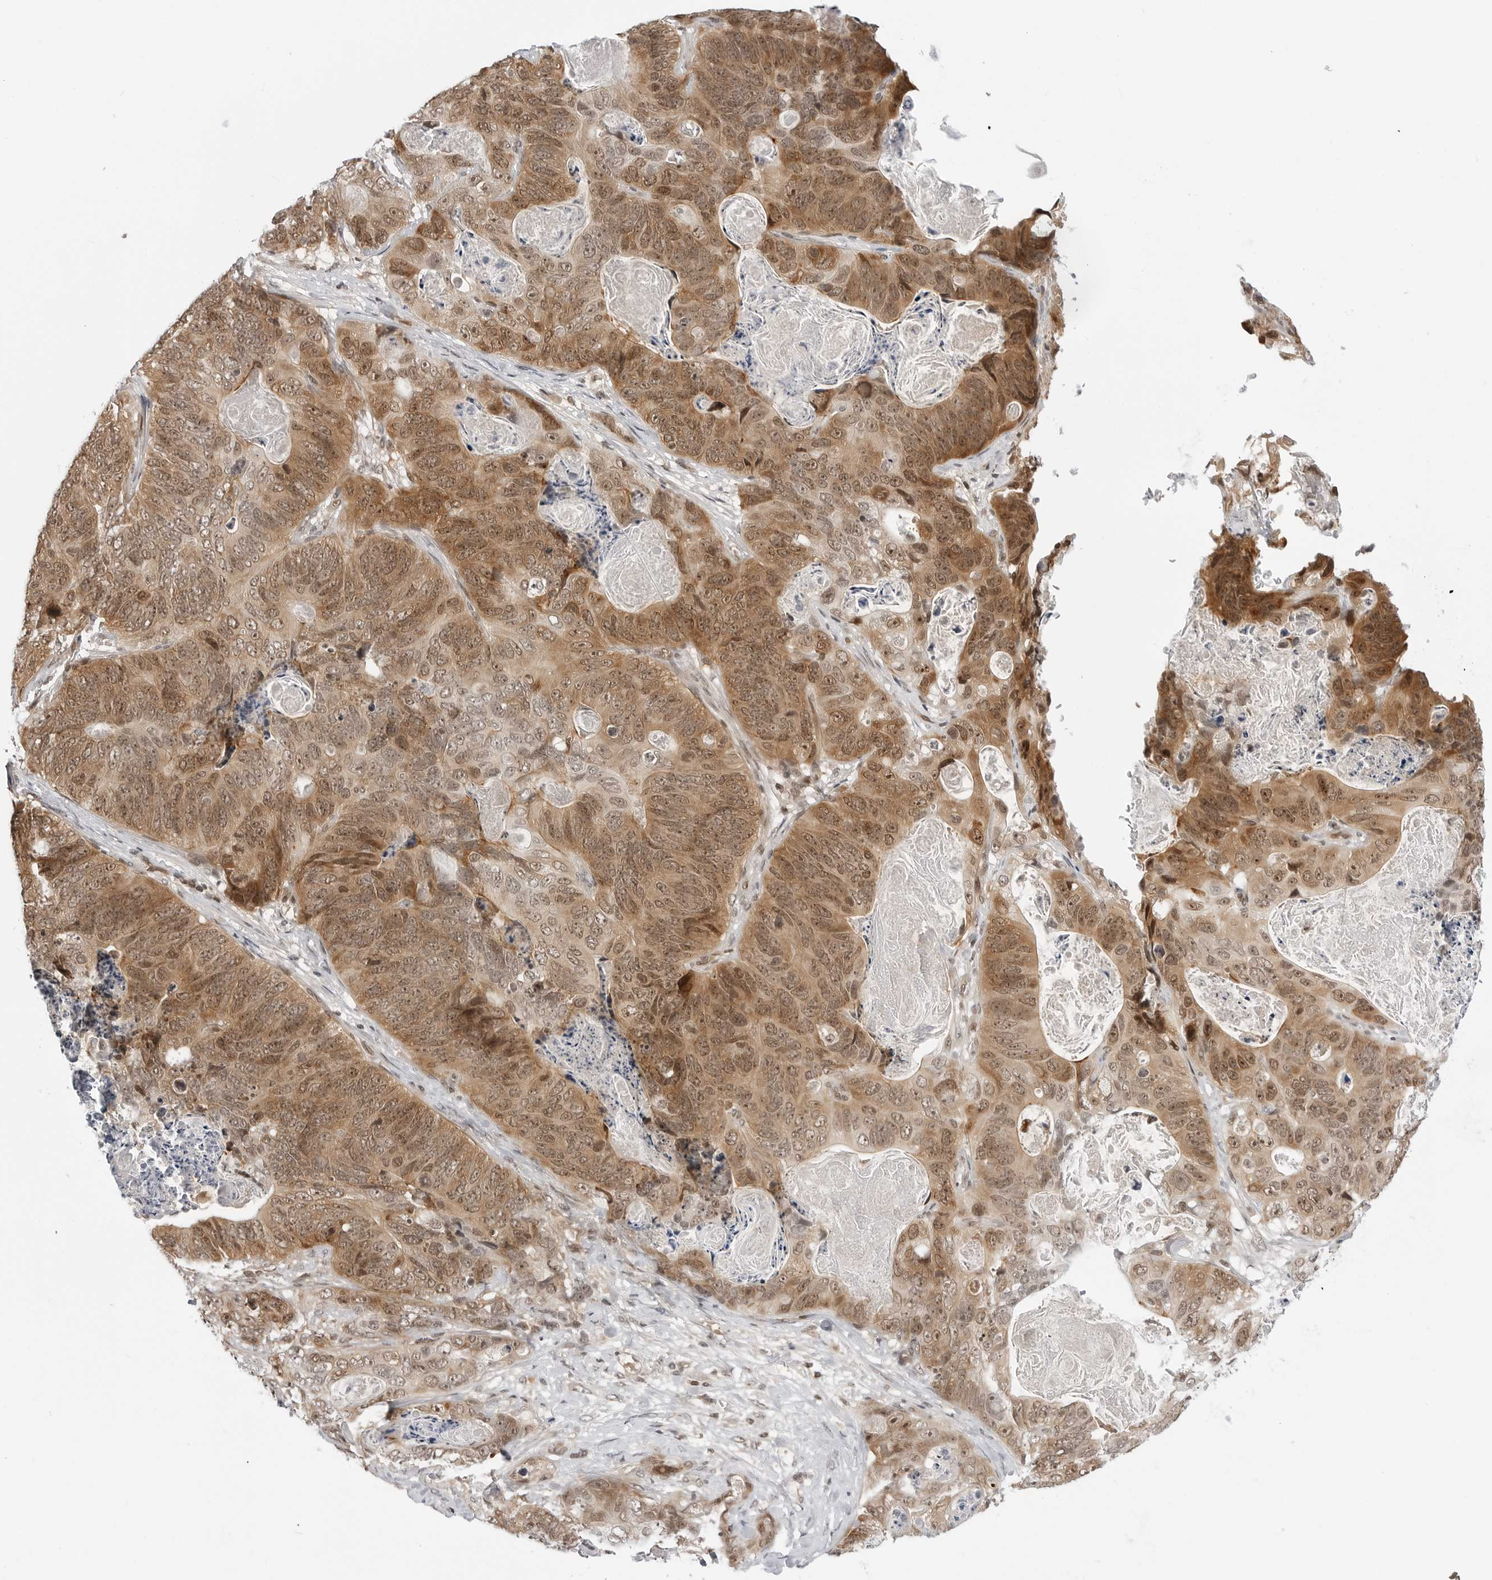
{"staining": {"intensity": "moderate", "quantity": ">75%", "location": "cytoplasmic/membranous,nuclear"}, "tissue": "stomach cancer", "cell_type": "Tumor cells", "image_type": "cancer", "snomed": [{"axis": "morphology", "description": "Normal tissue, NOS"}, {"axis": "morphology", "description": "Adenocarcinoma, NOS"}, {"axis": "topography", "description": "Stomach"}], "caption": "Protein staining of stomach cancer tissue displays moderate cytoplasmic/membranous and nuclear expression in about >75% of tumor cells.", "gene": "C8orf33", "patient": {"sex": "female", "age": 89}}